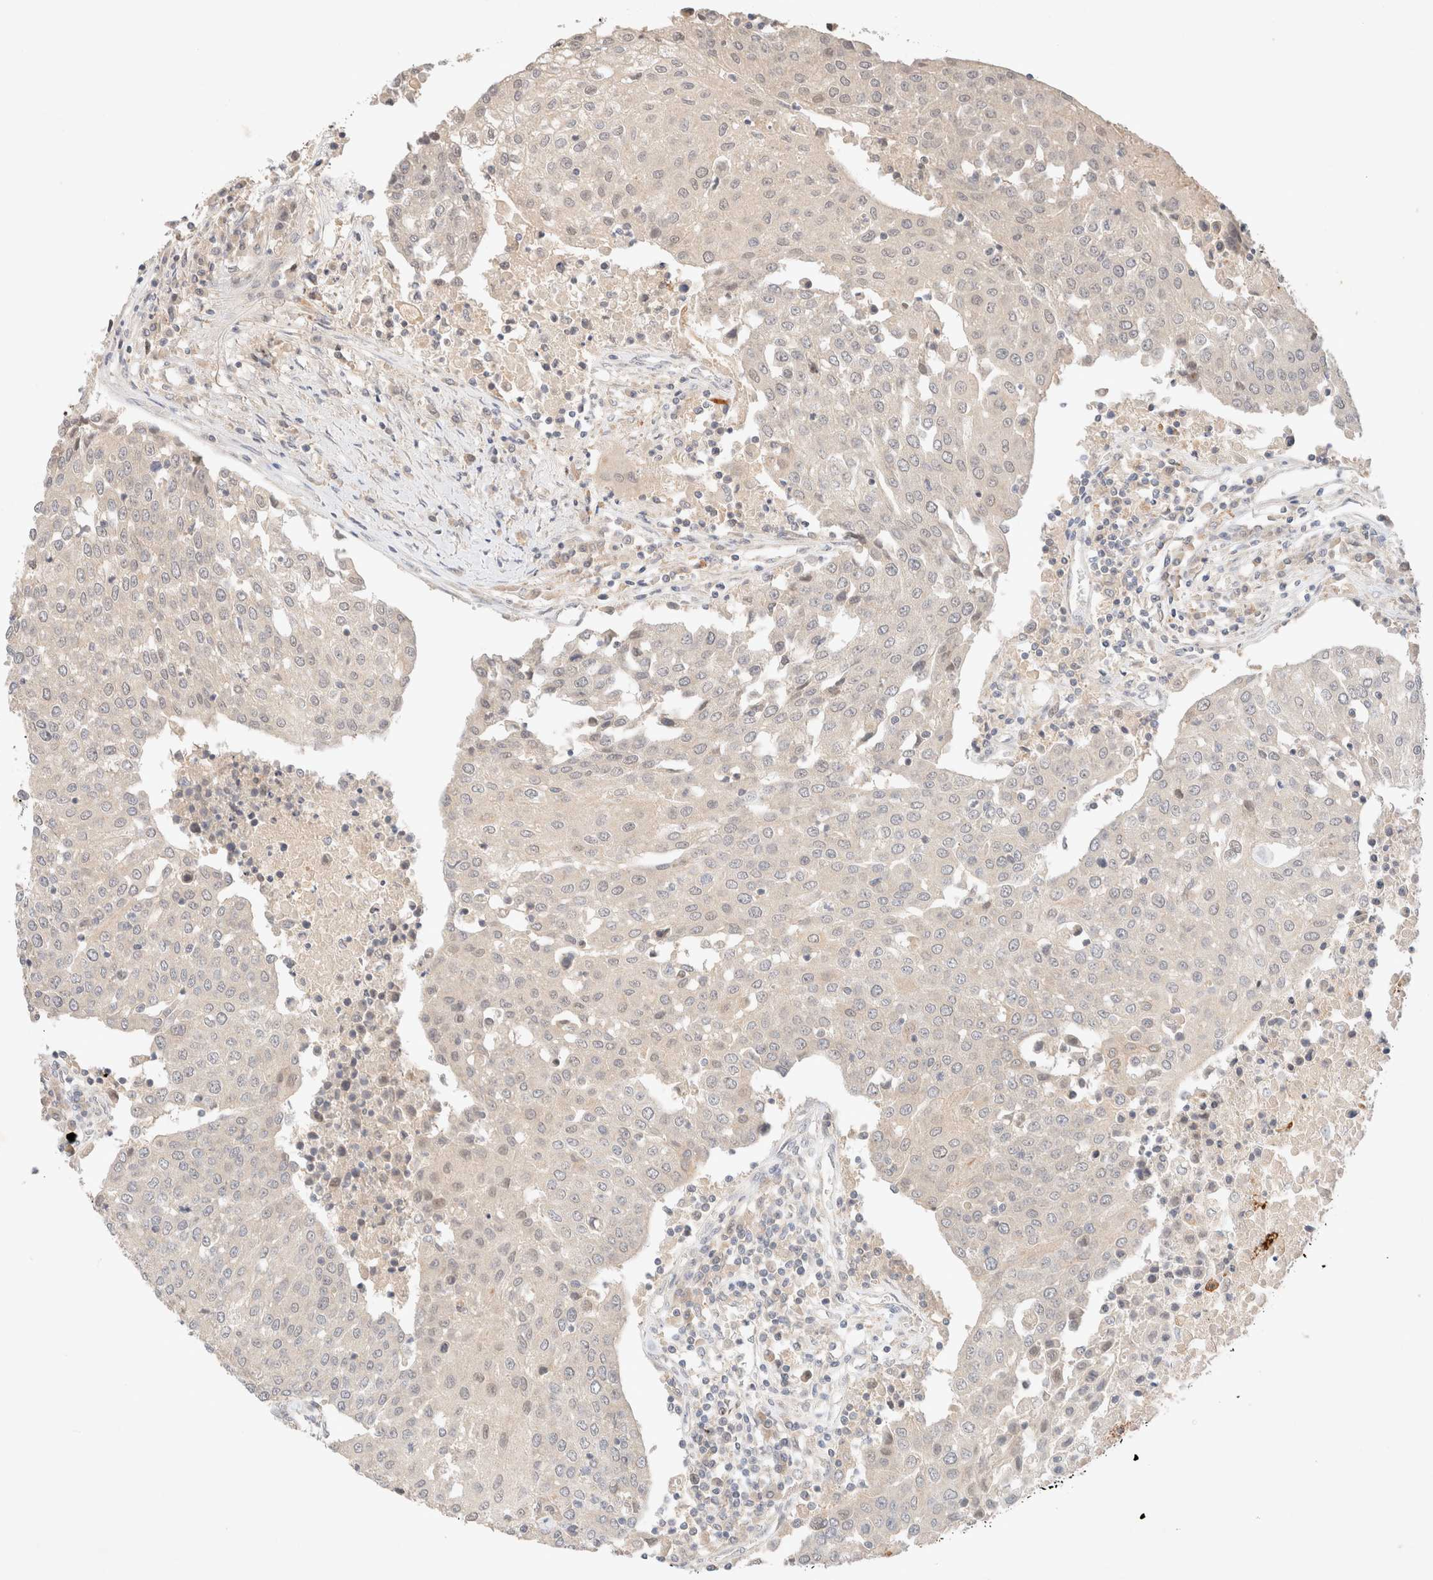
{"staining": {"intensity": "negative", "quantity": "none", "location": "none"}, "tissue": "urothelial cancer", "cell_type": "Tumor cells", "image_type": "cancer", "snomed": [{"axis": "morphology", "description": "Urothelial carcinoma, High grade"}, {"axis": "topography", "description": "Urinary bladder"}], "caption": "IHC of urothelial cancer displays no positivity in tumor cells.", "gene": "SARM1", "patient": {"sex": "female", "age": 85}}